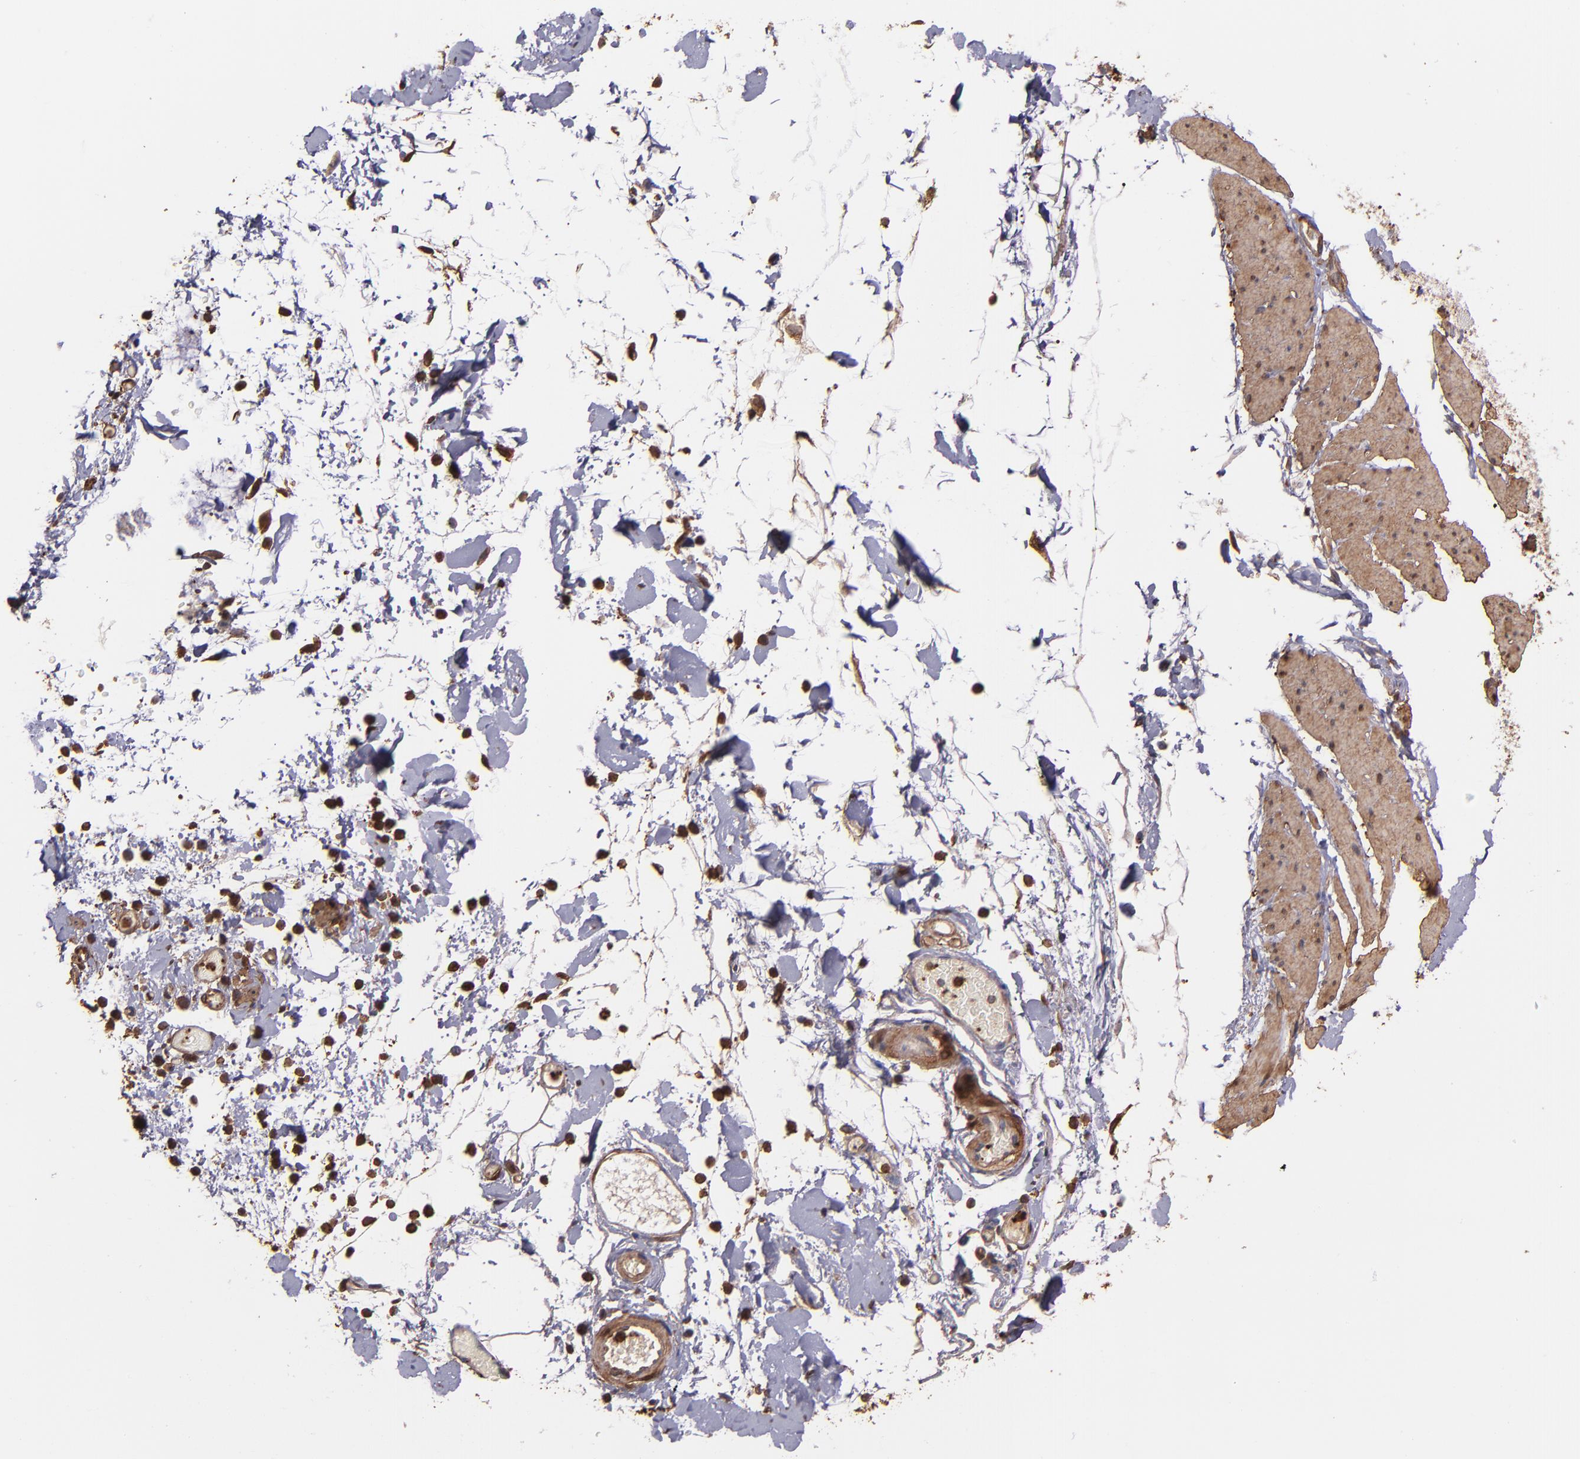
{"staining": {"intensity": "strong", "quantity": ">75%", "location": "cytoplasmic/membranous"}, "tissue": "smooth muscle", "cell_type": "Smooth muscle cells", "image_type": "normal", "snomed": [{"axis": "morphology", "description": "Normal tissue, NOS"}, {"axis": "topography", "description": "Smooth muscle"}, {"axis": "topography", "description": "Colon"}], "caption": "About >75% of smooth muscle cells in unremarkable human smooth muscle exhibit strong cytoplasmic/membranous protein staining as visualized by brown immunohistochemical staining.", "gene": "VCL", "patient": {"sex": "male", "age": 67}}